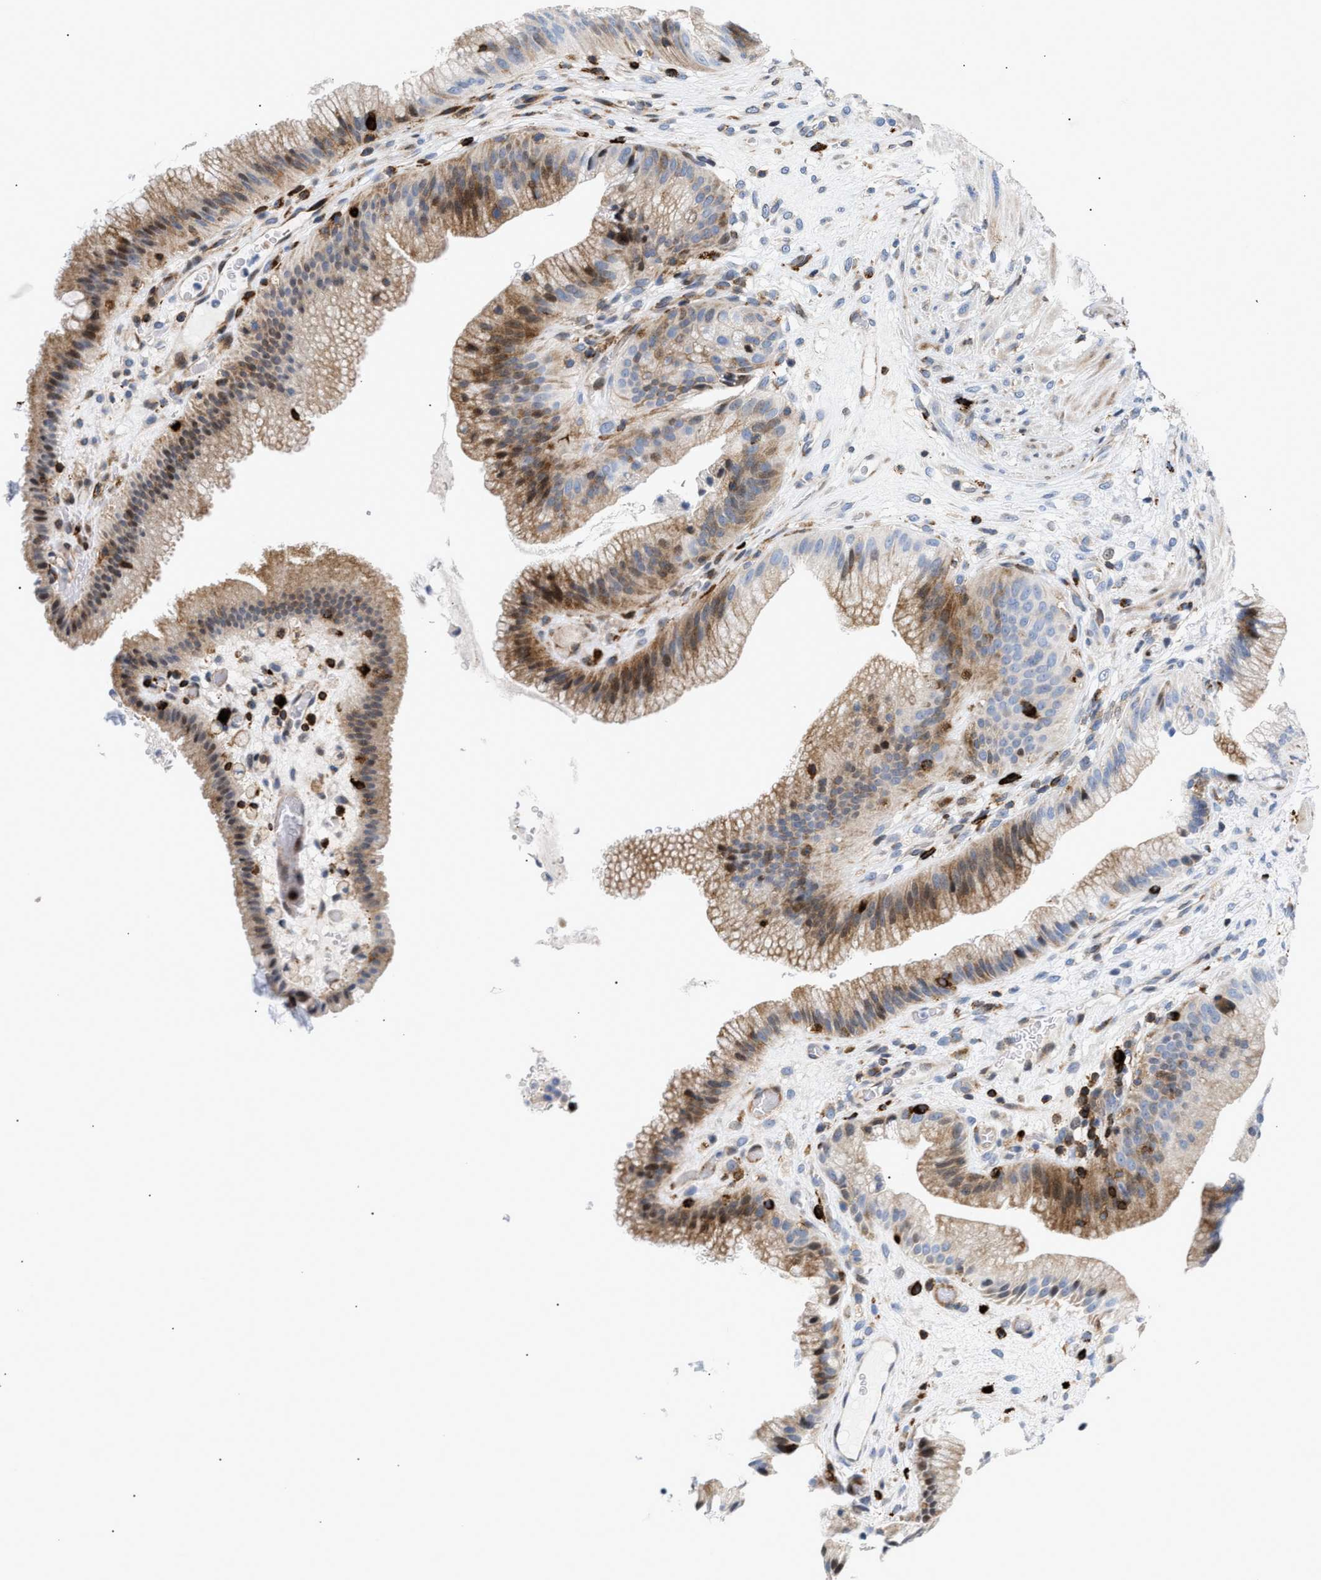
{"staining": {"intensity": "moderate", "quantity": ">75%", "location": "cytoplasmic/membranous"}, "tissue": "gallbladder", "cell_type": "Glandular cells", "image_type": "normal", "snomed": [{"axis": "morphology", "description": "Normal tissue, NOS"}, {"axis": "topography", "description": "Gallbladder"}], "caption": "Protein analysis of unremarkable gallbladder exhibits moderate cytoplasmic/membranous positivity in about >75% of glandular cells.", "gene": "ATP9A", "patient": {"sex": "male", "age": 49}}